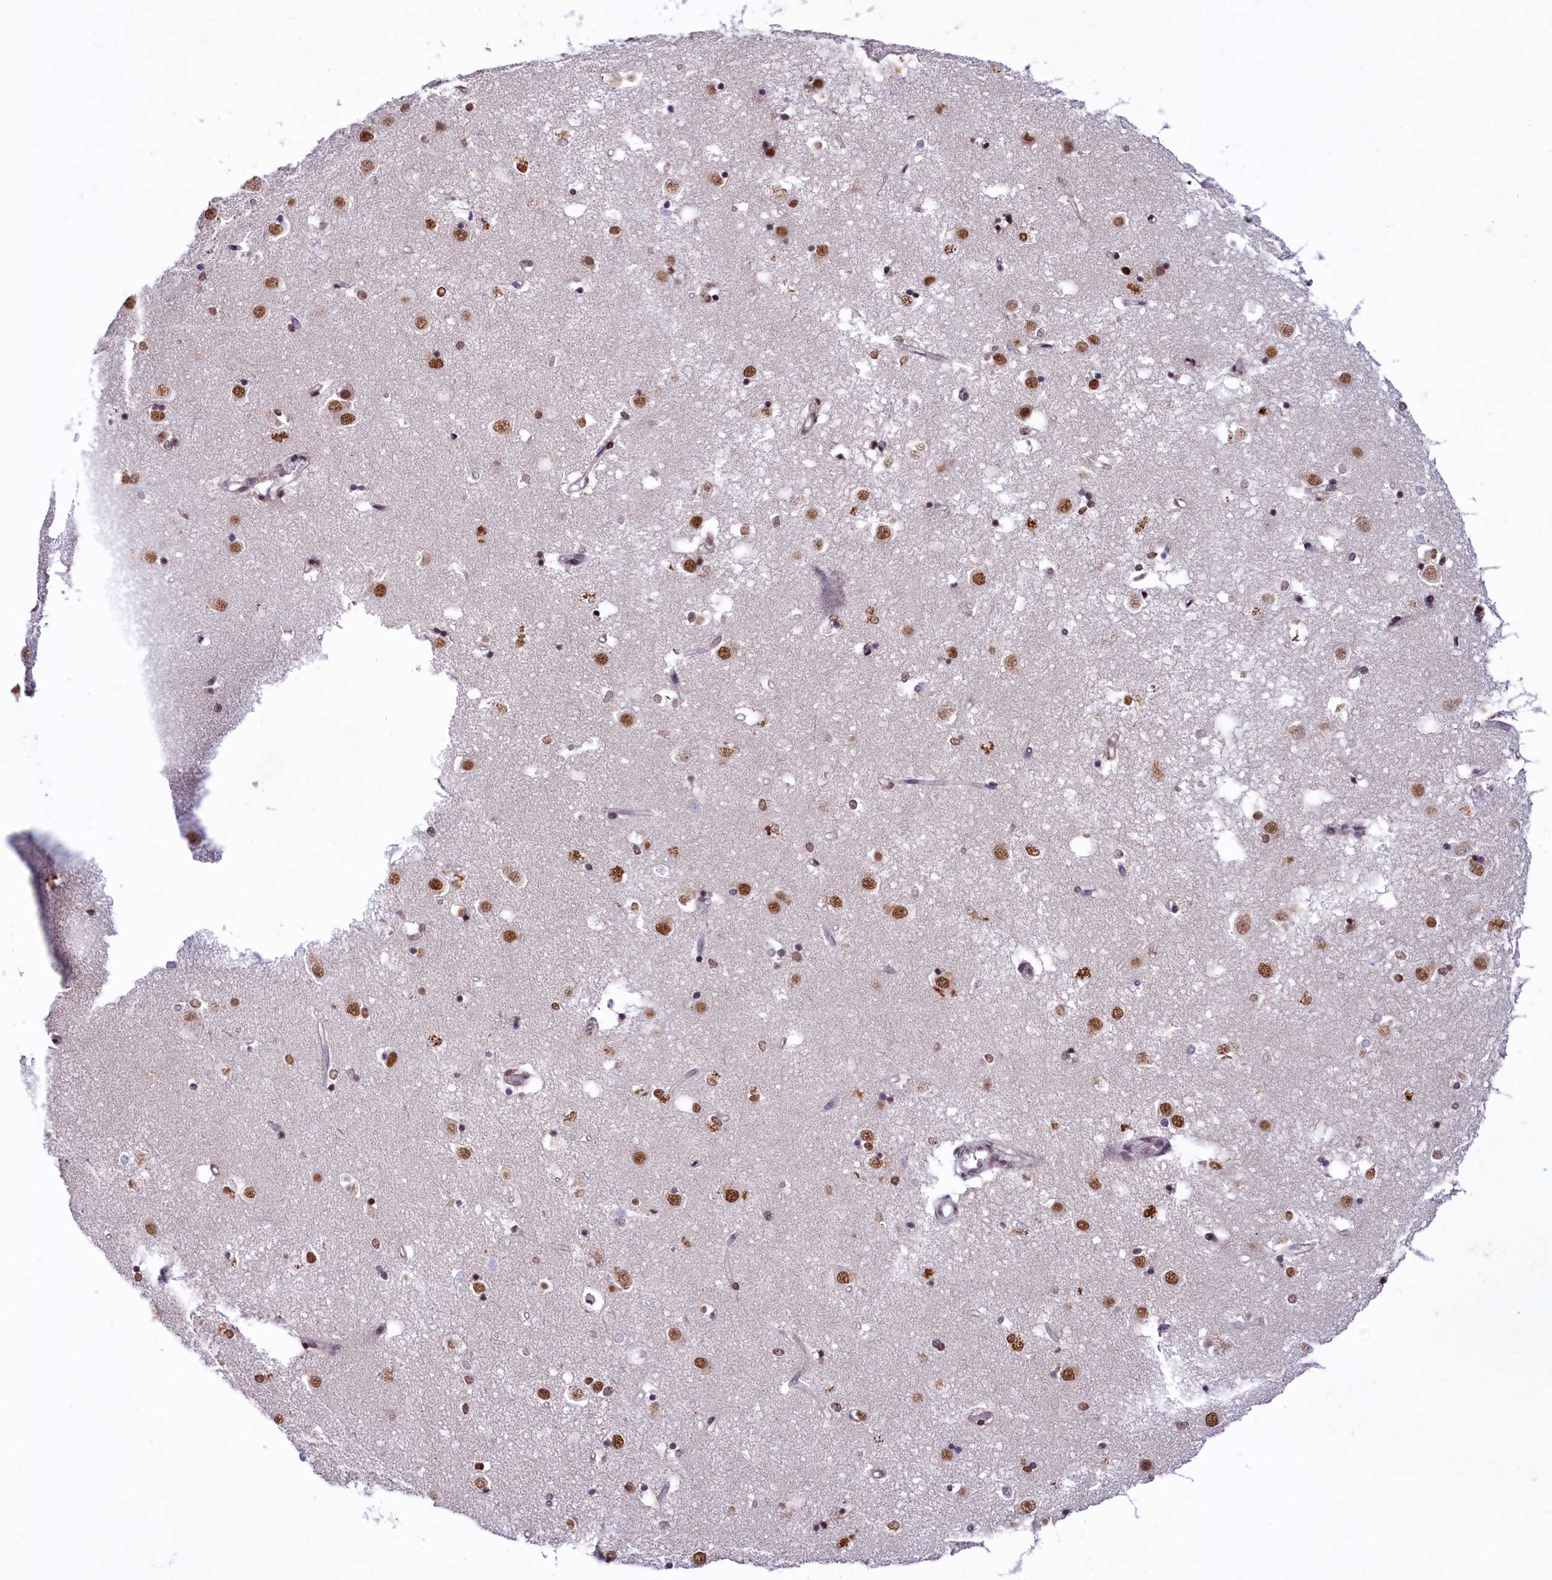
{"staining": {"intensity": "moderate", "quantity": "<25%", "location": "nuclear"}, "tissue": "caudate", "cell_type": "Glial cells", "image_type": "normal", "snomed": [{"axis": "morphology", "description": "Normal tissue, NOS"}, {"axis": "topography", "description": "Lateral ventricle wall"}], "caption": "Caudate stained with IHC demonstrates moderate nuclear expression in about <25% of glial cells. (Stains: DAB in brown, nuclei in blue, Microscopy: brightfield microscopy at high magnification).", "gene": "ANKS3", "patient": {"sex": "male", "age": 45}}